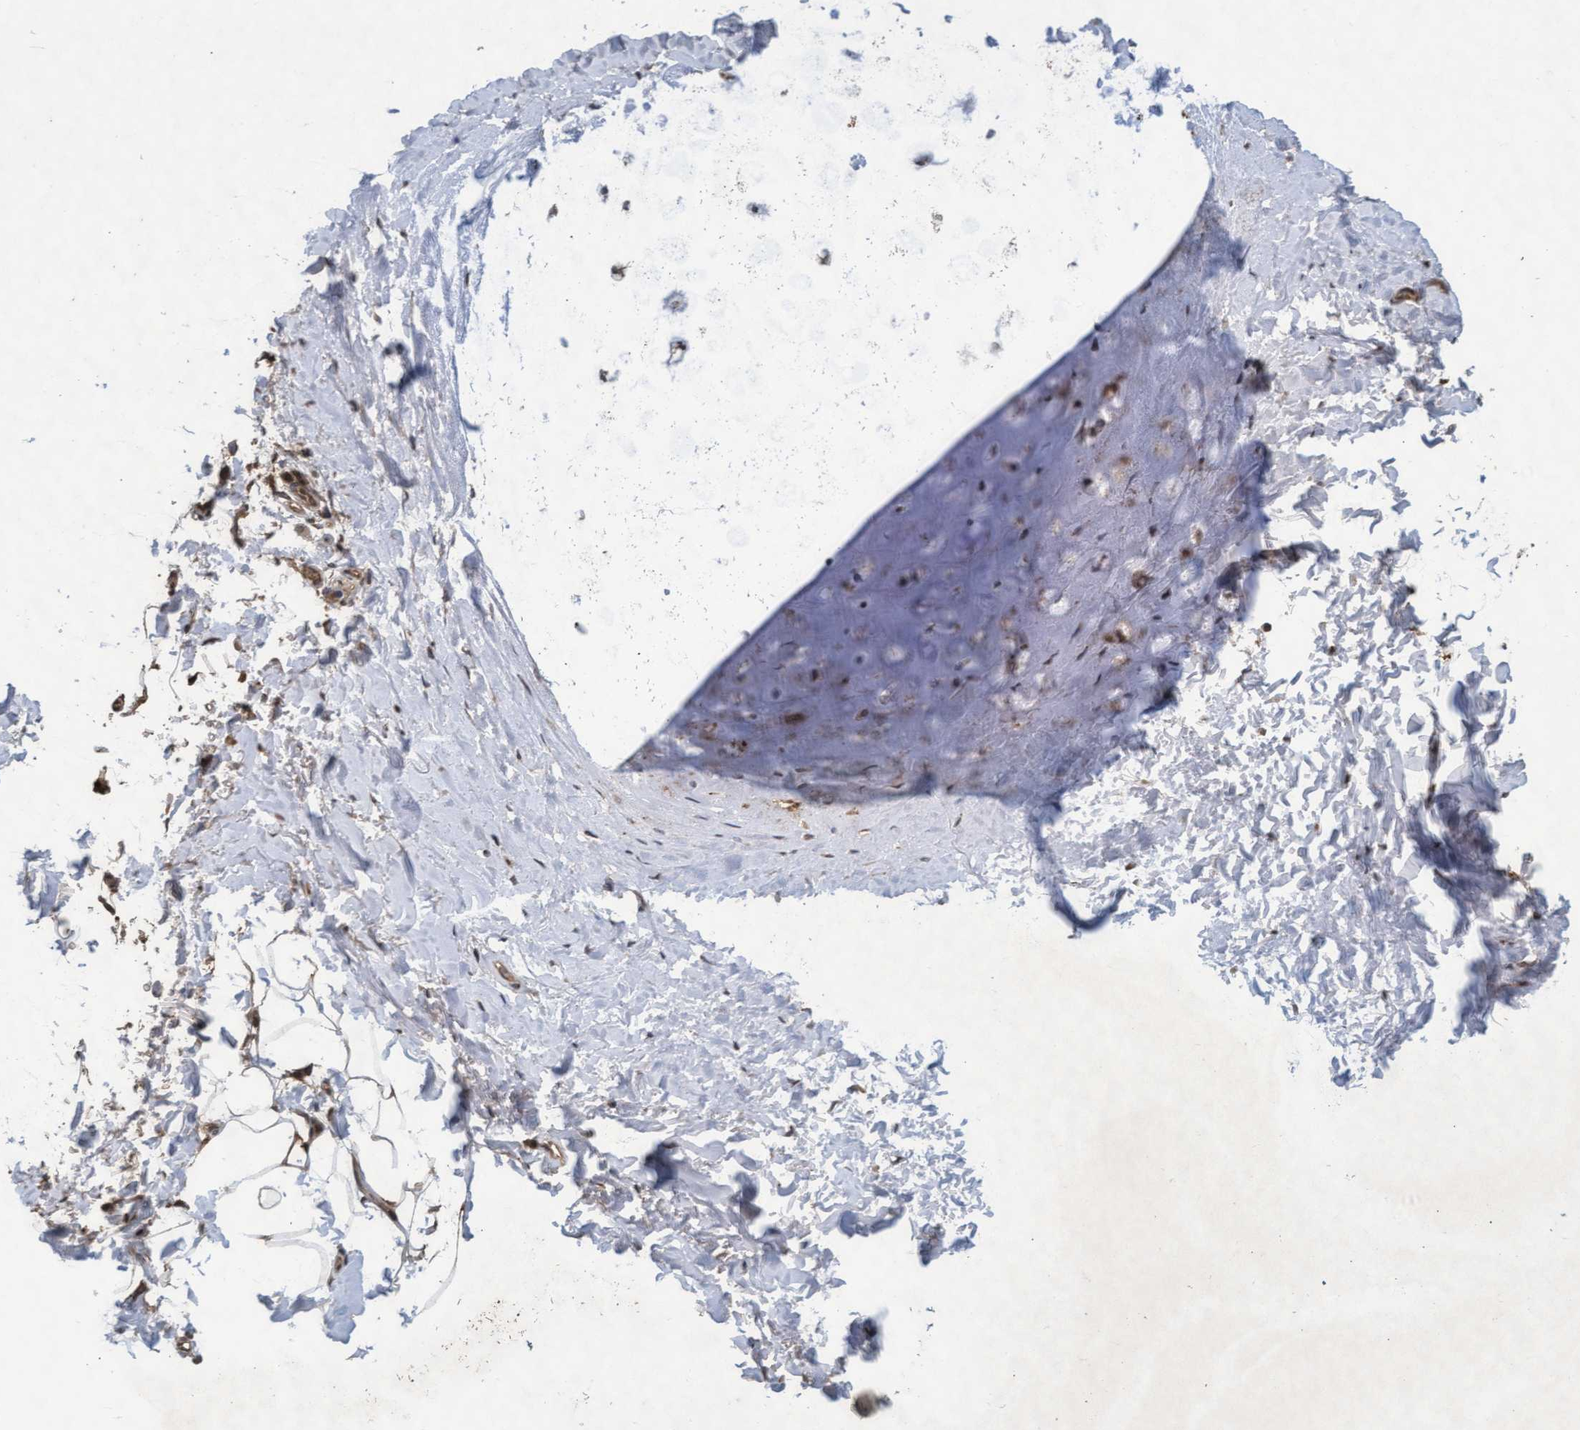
{"staining": {"intensity": "moderate", "quantity": ">75%", "location": "cytoplasmic/membranous"}, "tissue": "adipose tissue", "cell_type": "Adipocytes", "image_type": "normal", "snomed": [{"axis": "morphology", "description": "Normal tissue, NOS"}, {"axis": "topography", "description": "Cartilage tissue"}, {"axis": "topography", "description": "Bronchus"}], "caption": "High-magnification brightfield microscopy of benign adipose tissue stained with DAB (brown) and counterstained with hematoxylin (blue). adipocytes exhibit moderate cytoplasmic/membranous positivity is seen in about>75% of cells. (Stains: DAB (3,3'-diaminobenzidine) in brown, nuclei in blue, Microscopy: brightfield microscopy at high magnification).", "gene": "KCNC2", "patient": {"sex": "female", "age": 73}}